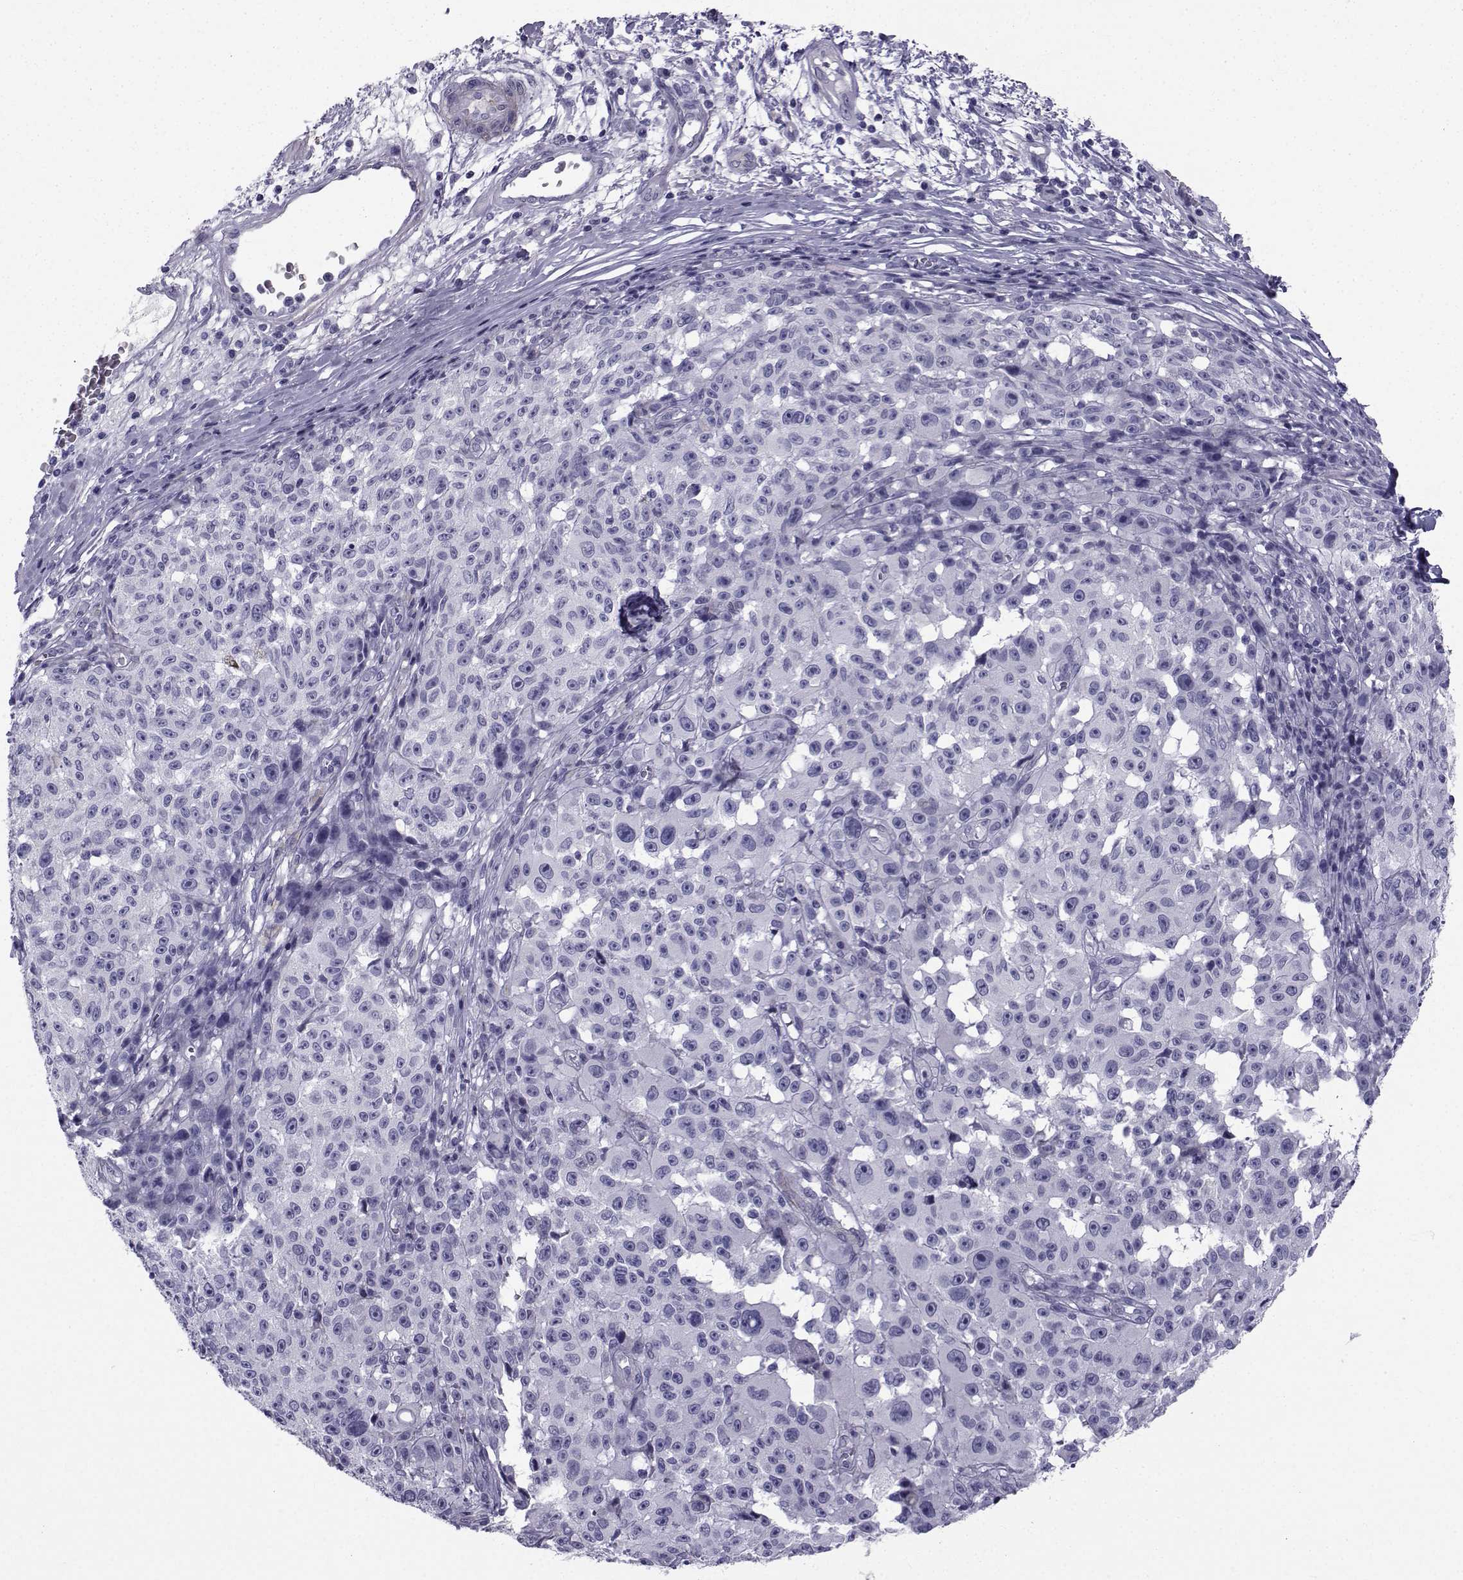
{"staining": {"intensity": "negative", "quantity": "none", "location": "none"}, "tissue": "melanoma", "cell_type": "Tumor cells", "image_type": "cancer", "snomed": [{"axis": "morphology", "description": "Malignant melanoma, NOS"}, {"axis": "topography", "description": "Skin"}], "caption": "Malignant melanoma was stained to show a protein in brown. There is no significant expression in tumor cells.", "gene": "SPANXD", "patient": {"sex": "female", "age": 82}}